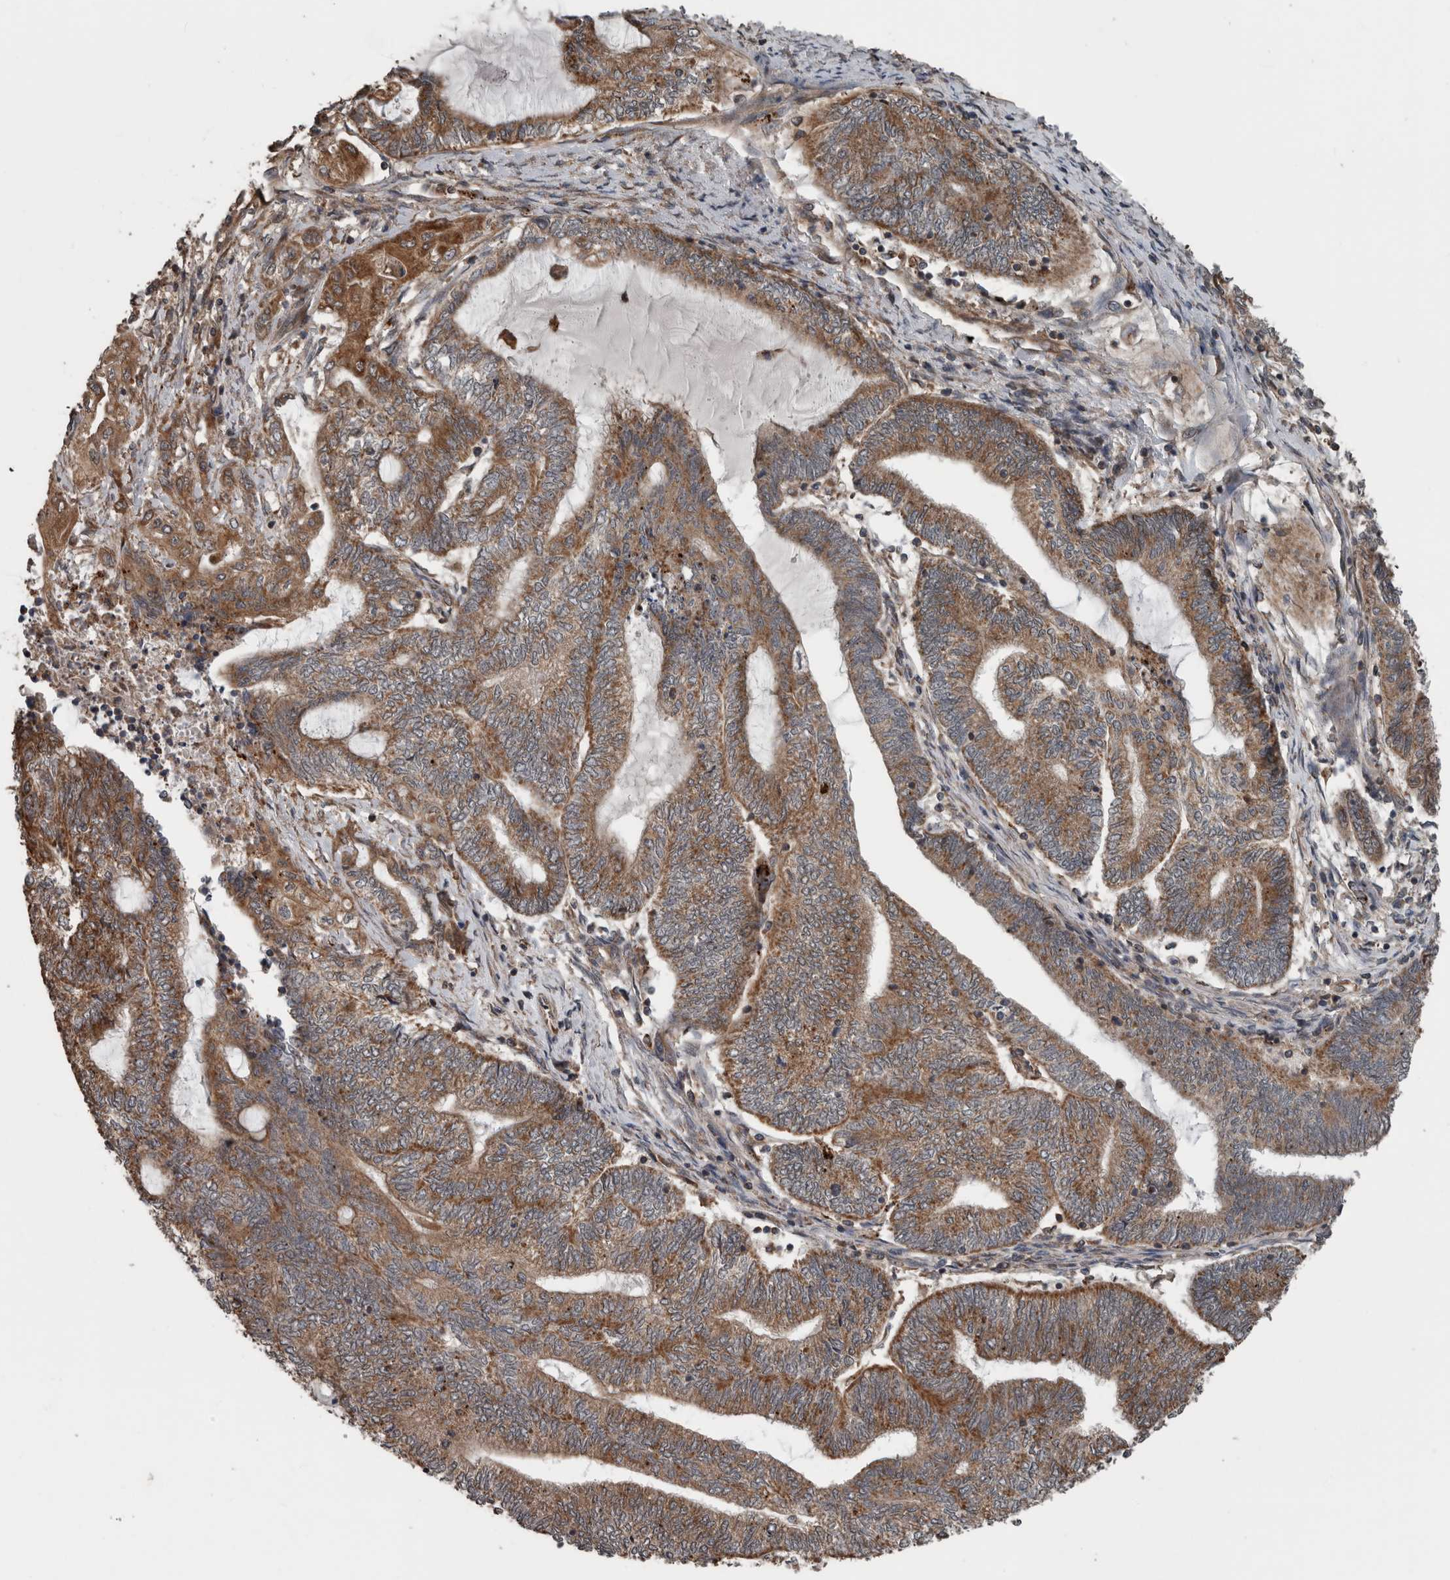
{"staining": {"intensity": "moderate", "quantity": ">75%", "location": "cytoplasmic/membranous"}, "tissue": "endometrial cancer", "cell_type": "Tumor cells", "image_type": "cancer", "snomed": [{"axis": "morphology", "description": "Adenocarcinoma, NOS"}, {"axis": "topography", "description": "Uterus"}, {"axis": "topography", "description": "Endometrium"}], "caption": "A micrograph showing moderate cytoplasmic/membranous positivity in about >75% of tumor cells in endometrial adenocarcinoma, as visualized by brown immunohistochemical staining.", "gene": "RIOK3", "patient": {"sex": "female", "age": 70}}